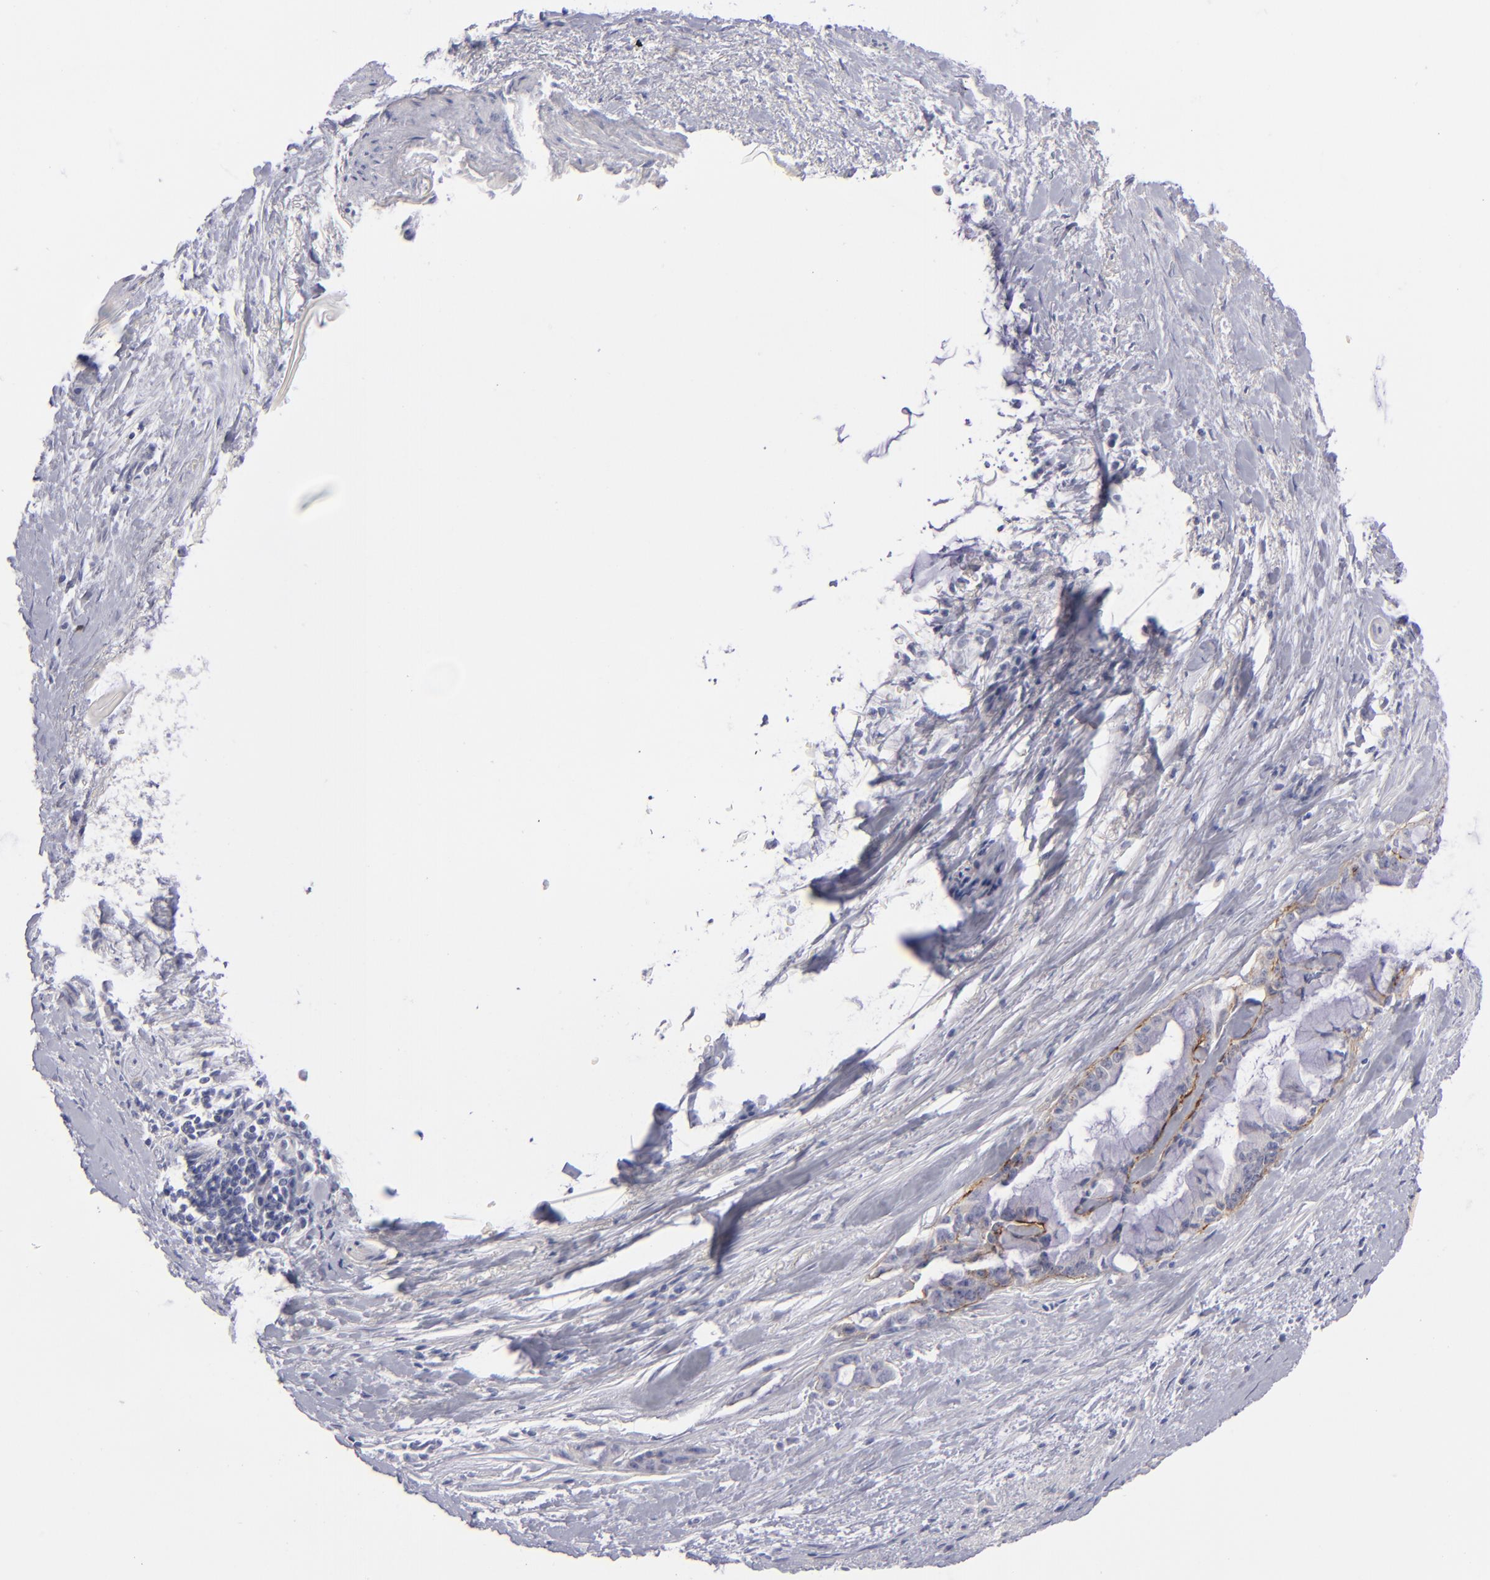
{"staining": {"intensity": "negative", "quantity": "none", "location": "none"}, "tissue": "pancreatic cancer", "cell_type": "Tumor cells", "image_type": "cancer", "snomed": [{"axis": "morphology", "description": "Adenocarcinoma, NOS"}, {"axis": "topography", "description": "Pancreas"}], "caption": "Immunohistochemistry image of adenocarcinoma (pancreatic) stained for a protein (brown), which reveals no positivity in tumor cells. The staining was performed using DAB (3,3'-diaminobenzidine) to visualize the protein expression in brown, while the nuclei were stained in blue with hematoxylin (Magnification: 20x).", "gene": "ITGB4", "patient": {"sex": "male", "age": 59}}